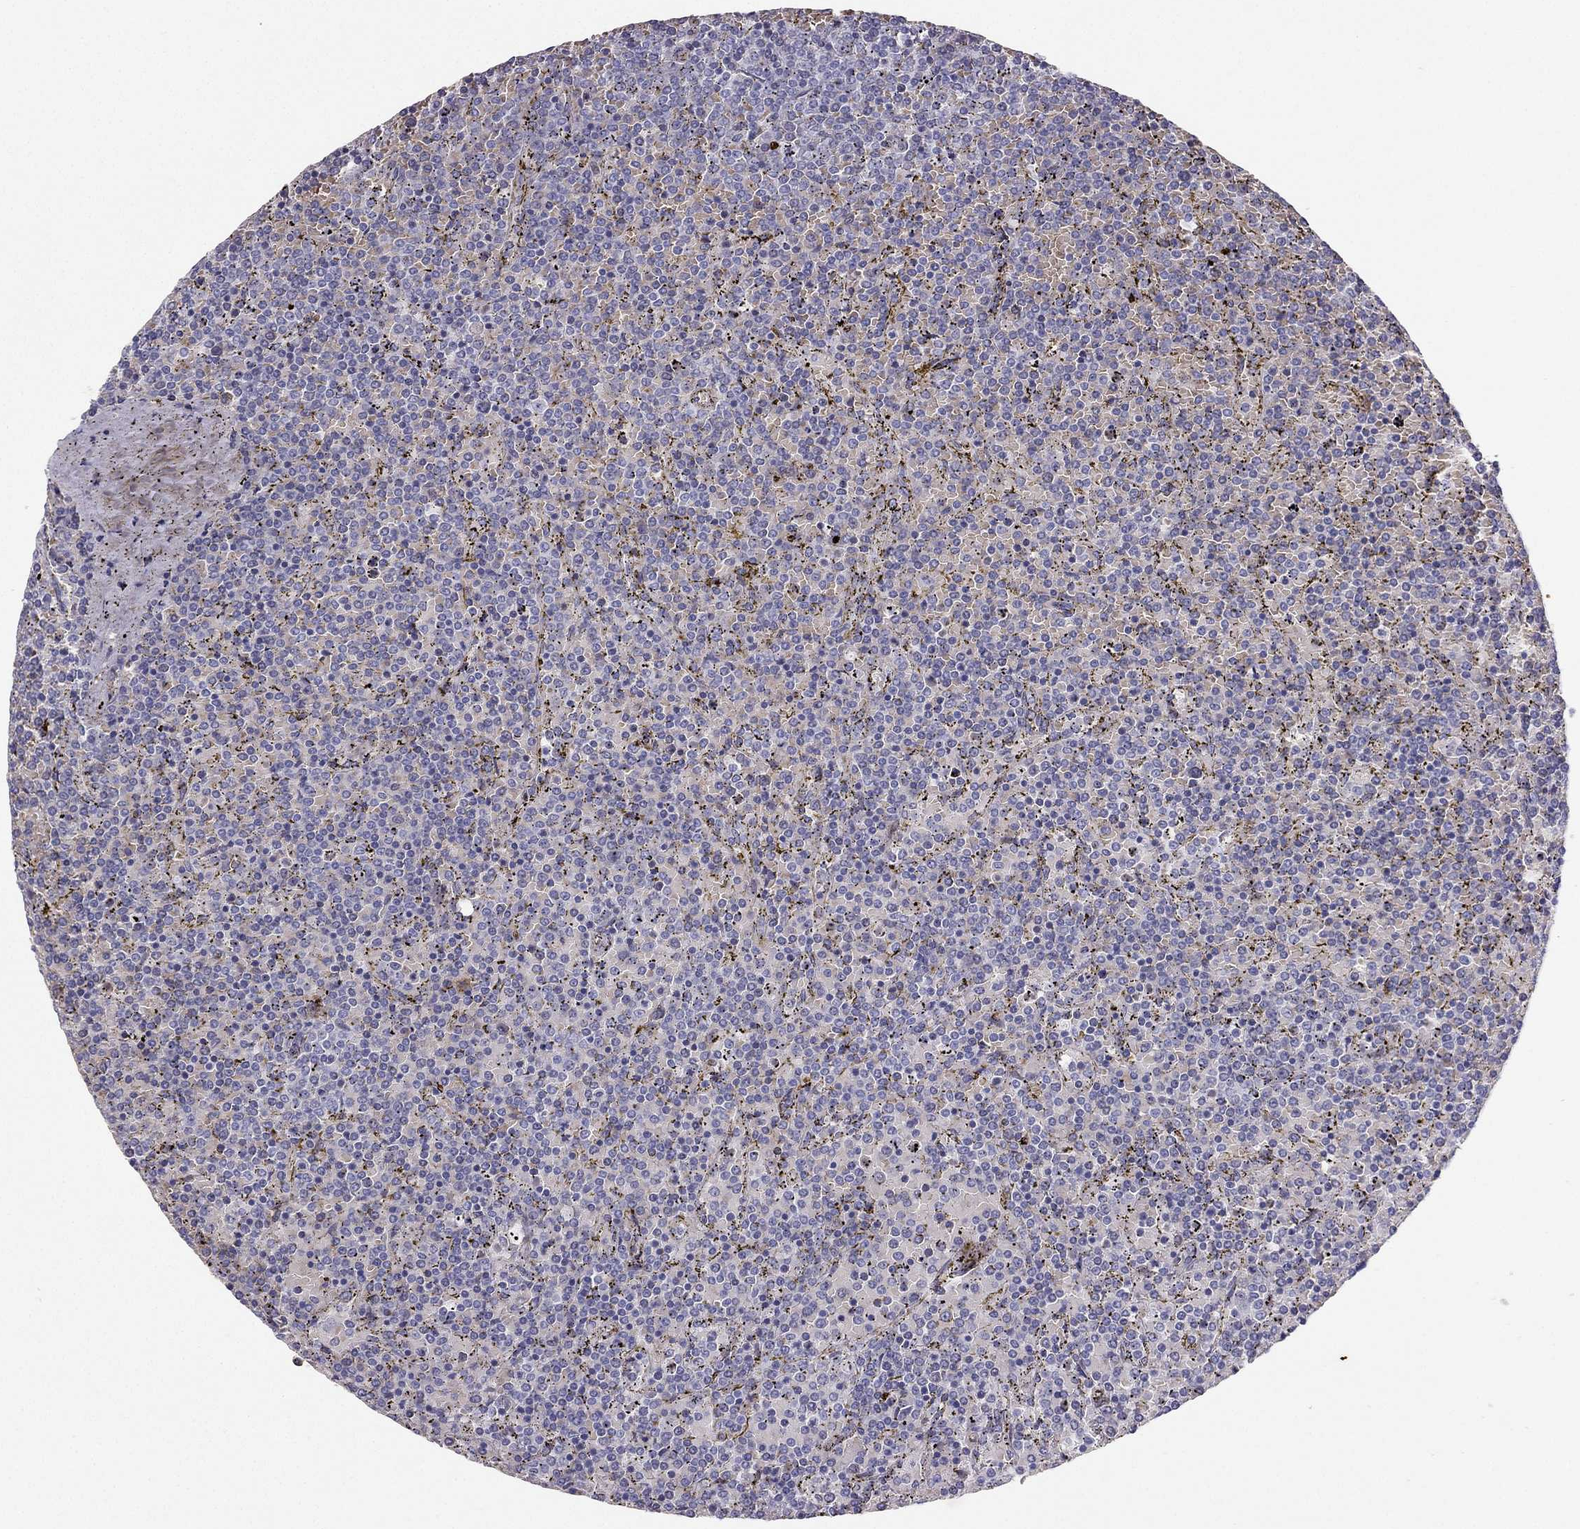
{"staining": {"intensity": "negative", "quantity": "none", "location": "none"}, "tissue": "lymphoma", "cell_type": "Tumor cells", "image_type": "cancer", "snomed": [{"axis": "morphology", "description": "Malignant lymphoma, non-Hodgkin's type, Low grade"}, {"axis": "topography", "description": "Spleen"}], "caption": "An image of lymphoma stained for a protein reveals no brown staining in tumor cells. Nuclei are stained in blue.", "gene": "RSPH14", "patient": {"sex": "female", "age": 77}}